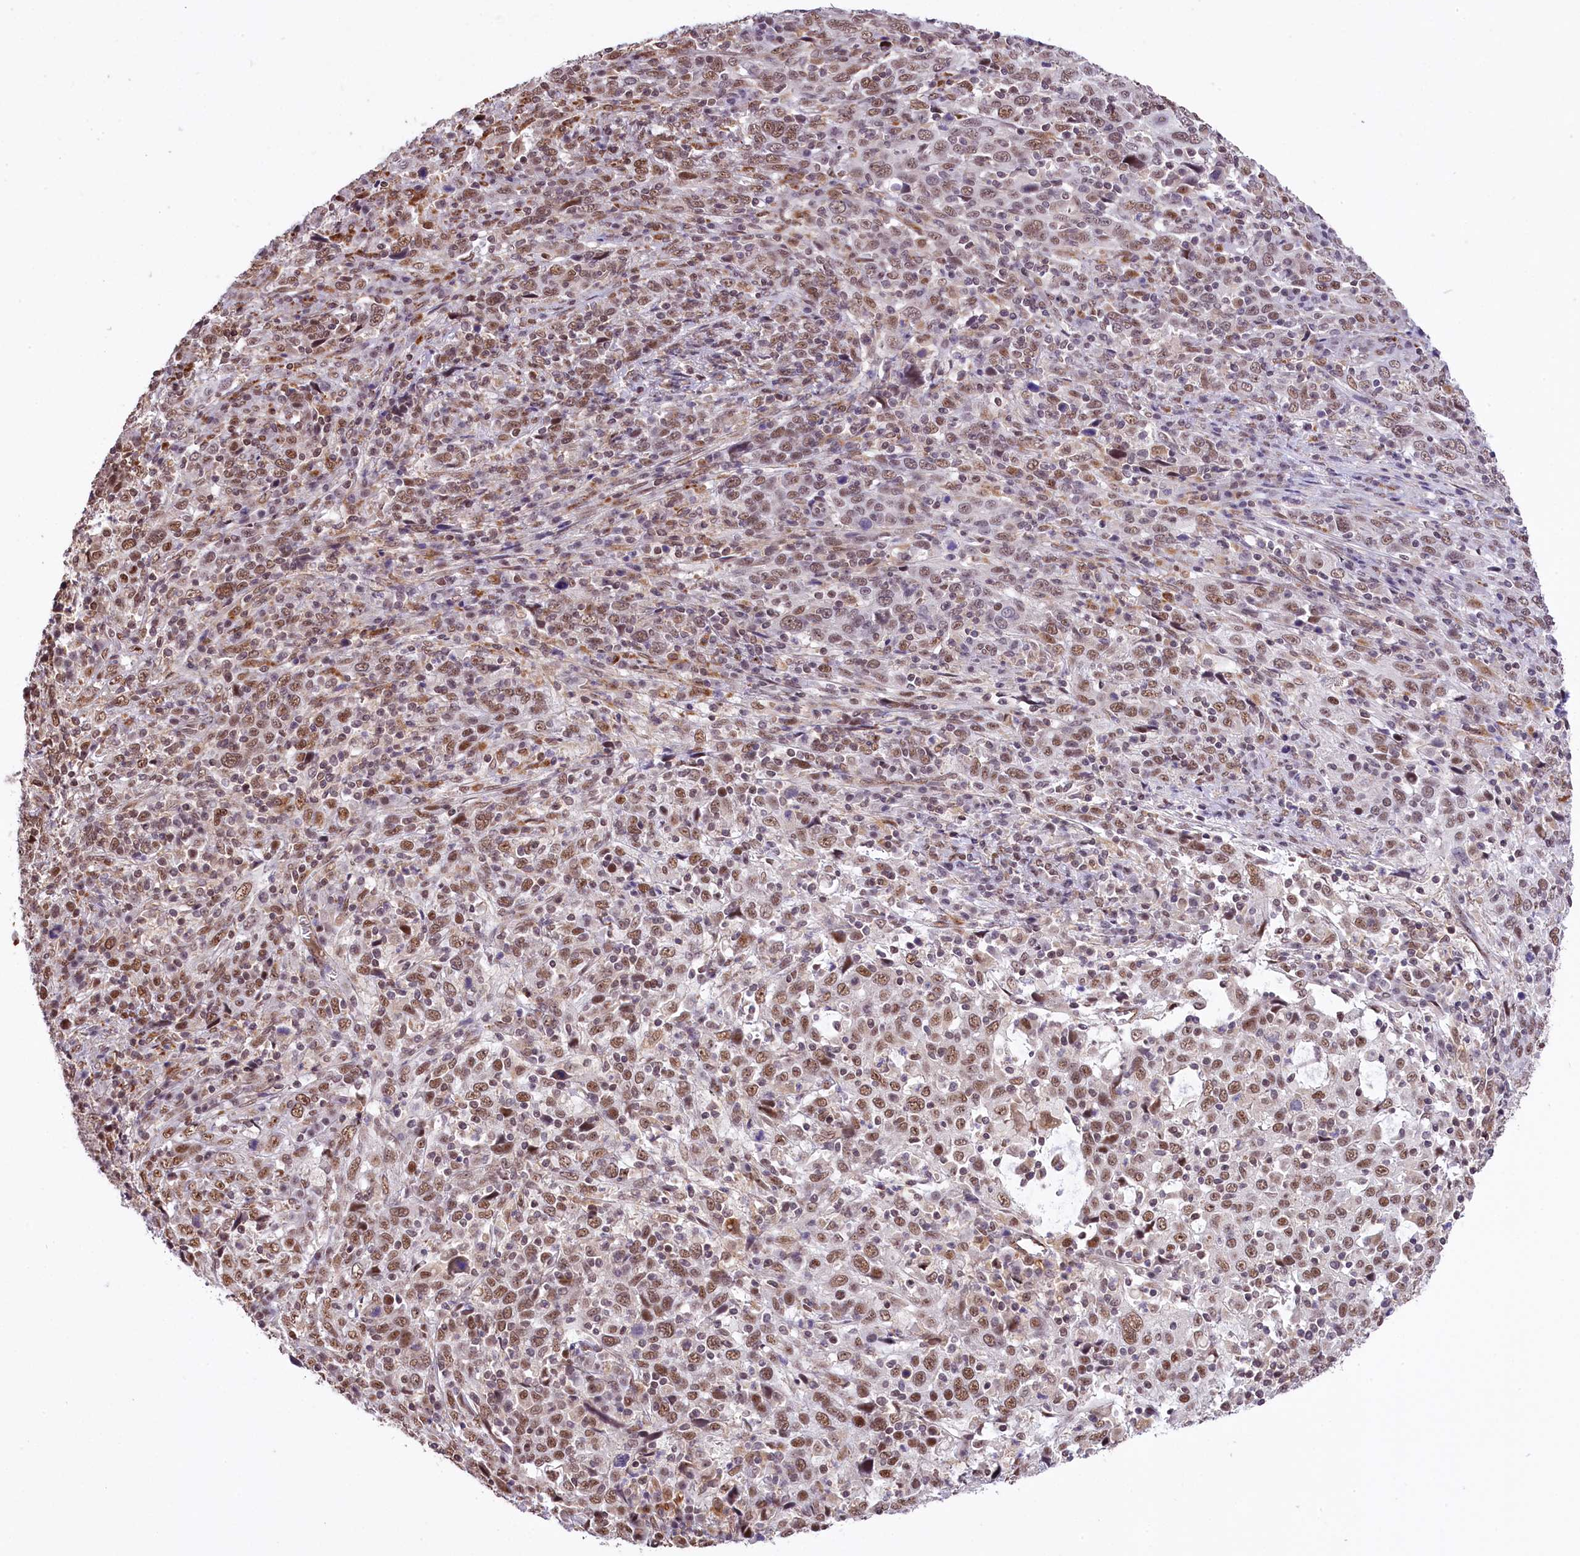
{"staining": {"intensity": "moderate", "quantity": ">75%", "location": "nuclear"}, "tissue": "cervical cancer", "cell_type": "Tumor cells", "image_type": "cancer", "snomed": [{"axis": "morphology", "description": "Squamous cell carcinoma, NOS"}, {"axis": "topography", "description": "Cervix"}], "caption": "Immunohistochemical staining of human cervical cancer (squamous cell carcinoma) reveals medium levels of moderate nuclear staining in about >75% of tumor cells.", "gene": "MRPL54", "patient": {"sex": "female", "age": 46}}